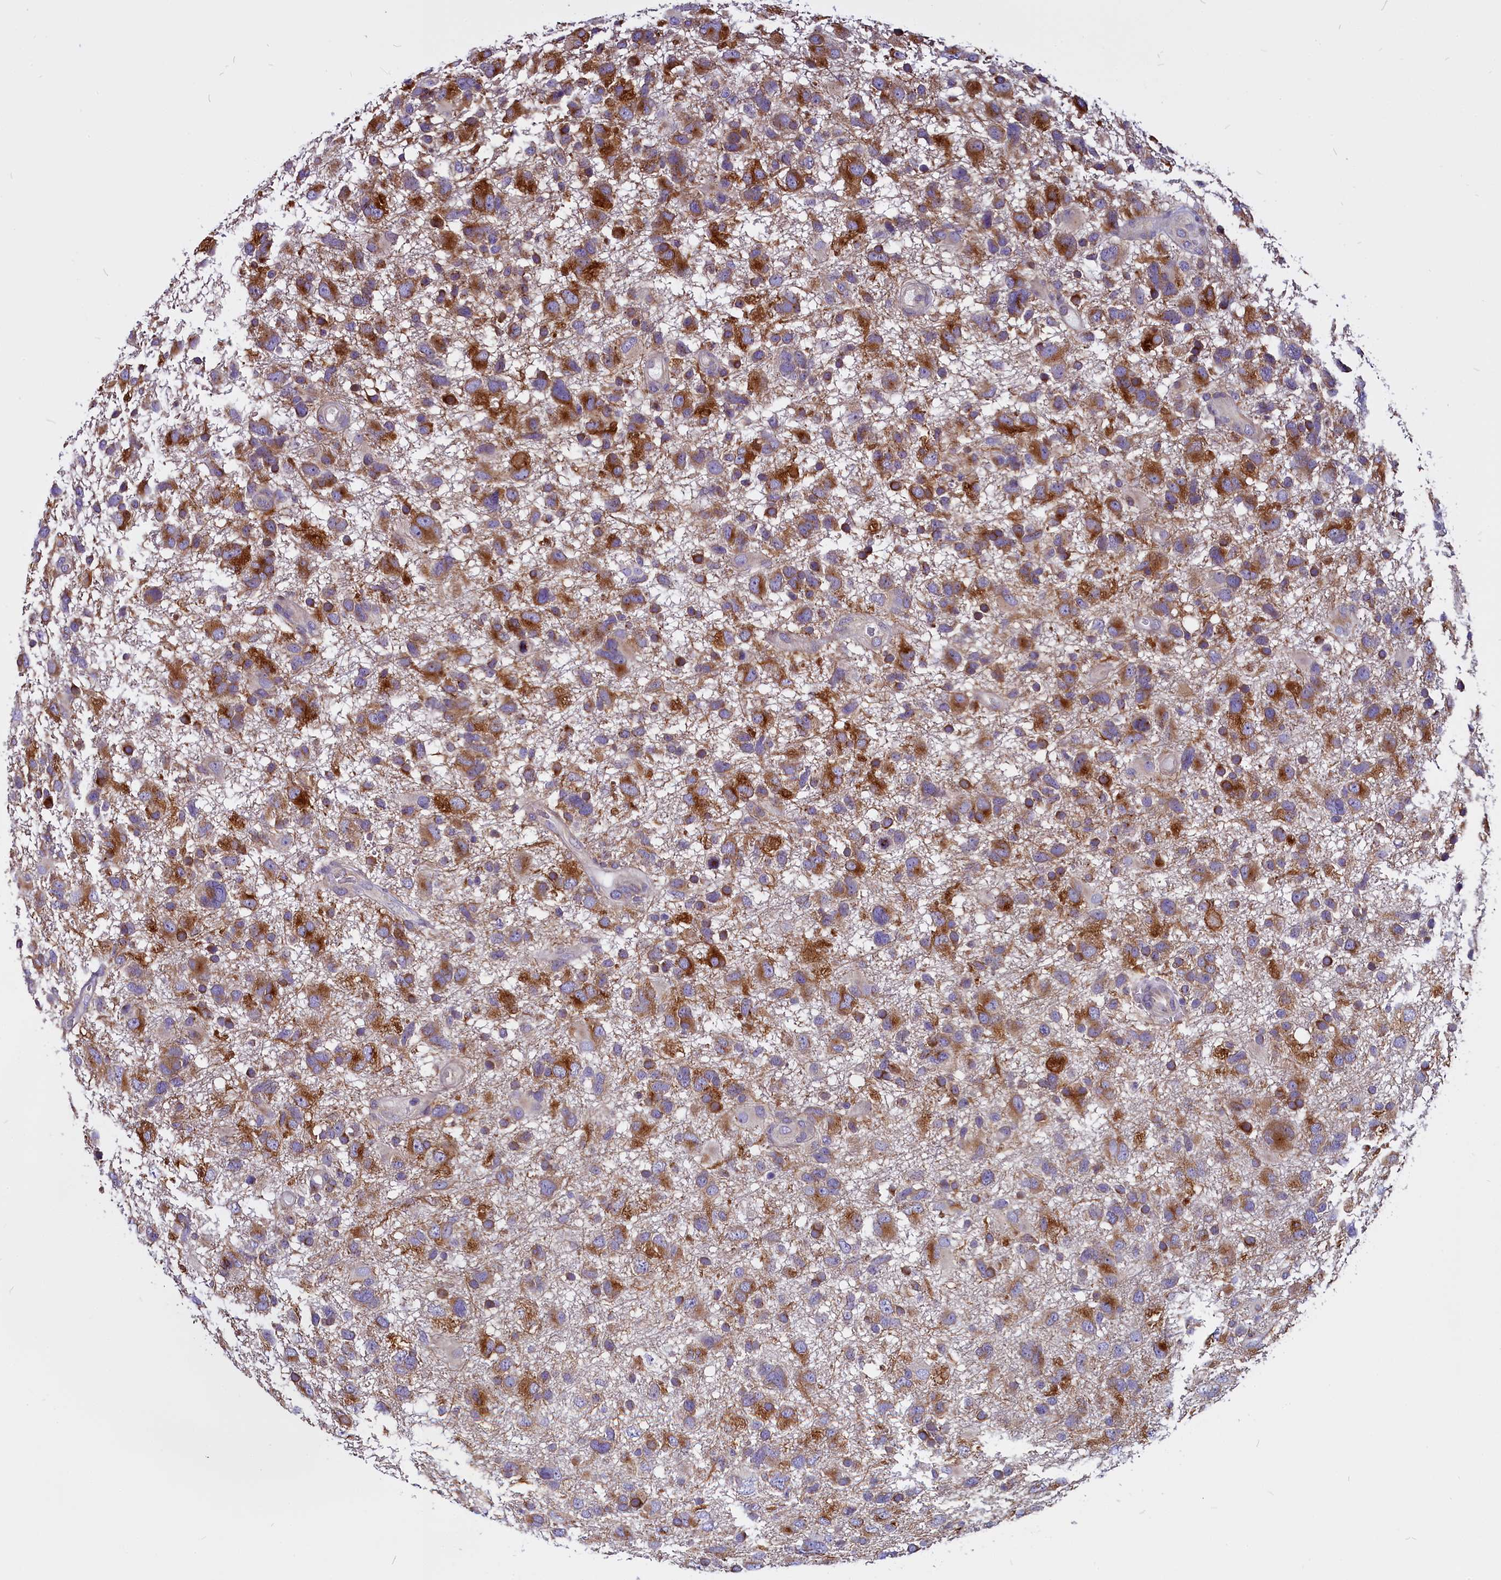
{"staining": {"intensity": "moderate", "quantity": "25%-75%", "location": "cytoplasmic/membranous"}, "tissue": "glioma", "cell_type": "Tumor cells", "image_type": "cancer", "snomed": [{"axis": "morphology", "description": "Glioma, malignant, High grade"}, {"axis": "topography", "description": "Brain"}], "caption": "Tumor cells exhibit moderate cytoplasmic/membranous expression in approximately 25%-75% of cells in glioma.", "gene": "CEP170", "patient": {"sex": "male", "age": 61}}